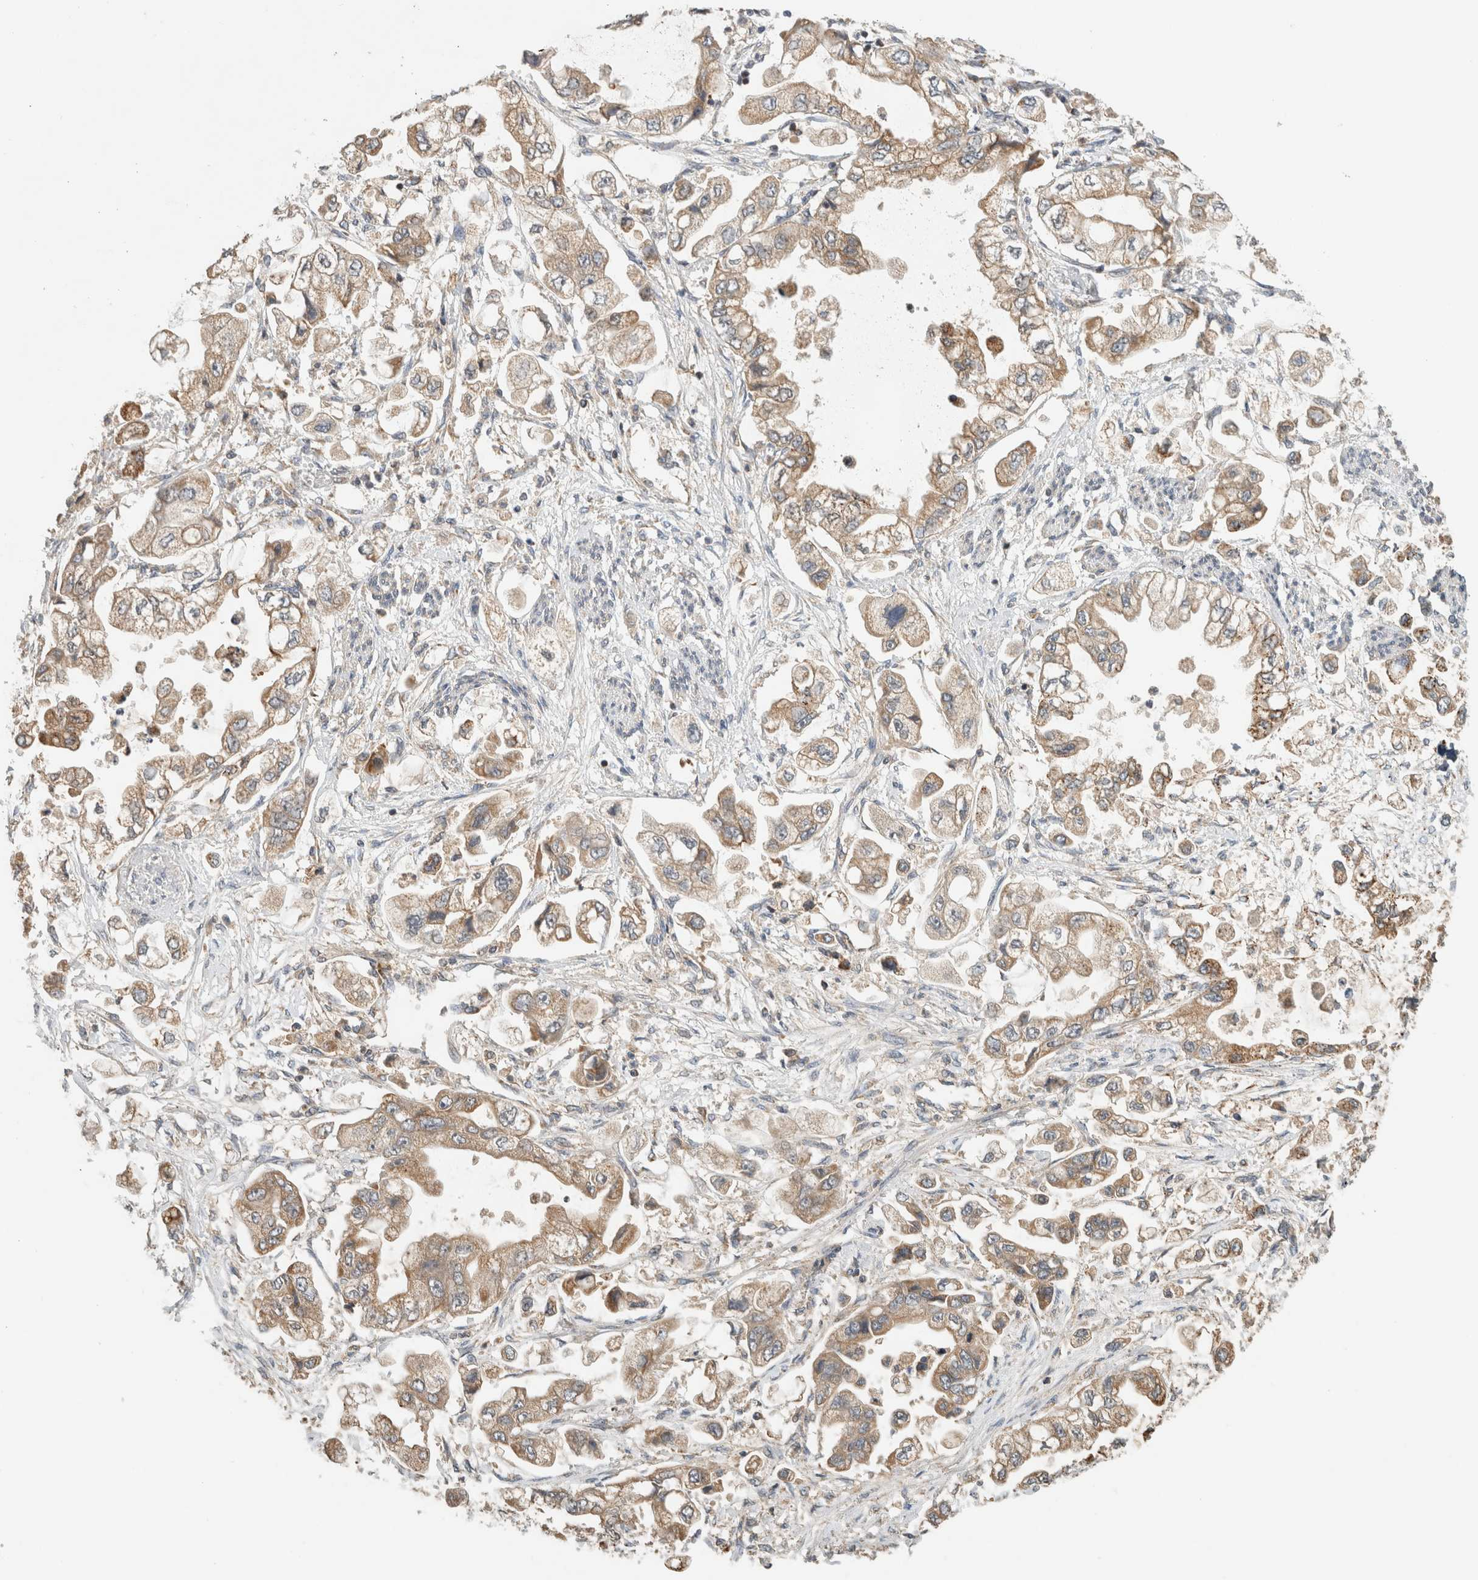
{"staining": {"intensity": "weak", "quantity": ">75%", "location": "cytoplasmic/membranous"}, "tissue": "stomach cancer", "cell_type": "Tumor cells", "image_type": "cancer", "snomed": [{"axis": "morphology", "description": "Adenocarcinoma, NOS"}, {"axis": "topography", "description": "Stomach"}], "caption": "High-magnification brightfield microscopy of stomach cancer (adenocarcinoma) stained with DAB (brown) and counterstained with hematoxylin (blue). tumor cells exhibit weak cytoplasmic/membranous positivity is appreciated in about>75% of cells. The staining was performed using DAB to visualize the protein expression in brown, while the nuclei were stained in blue with hematoxylin (Magnification: 20x).", "gene": "AMPD1", "patient": {"sex": "male", "age": 62}}